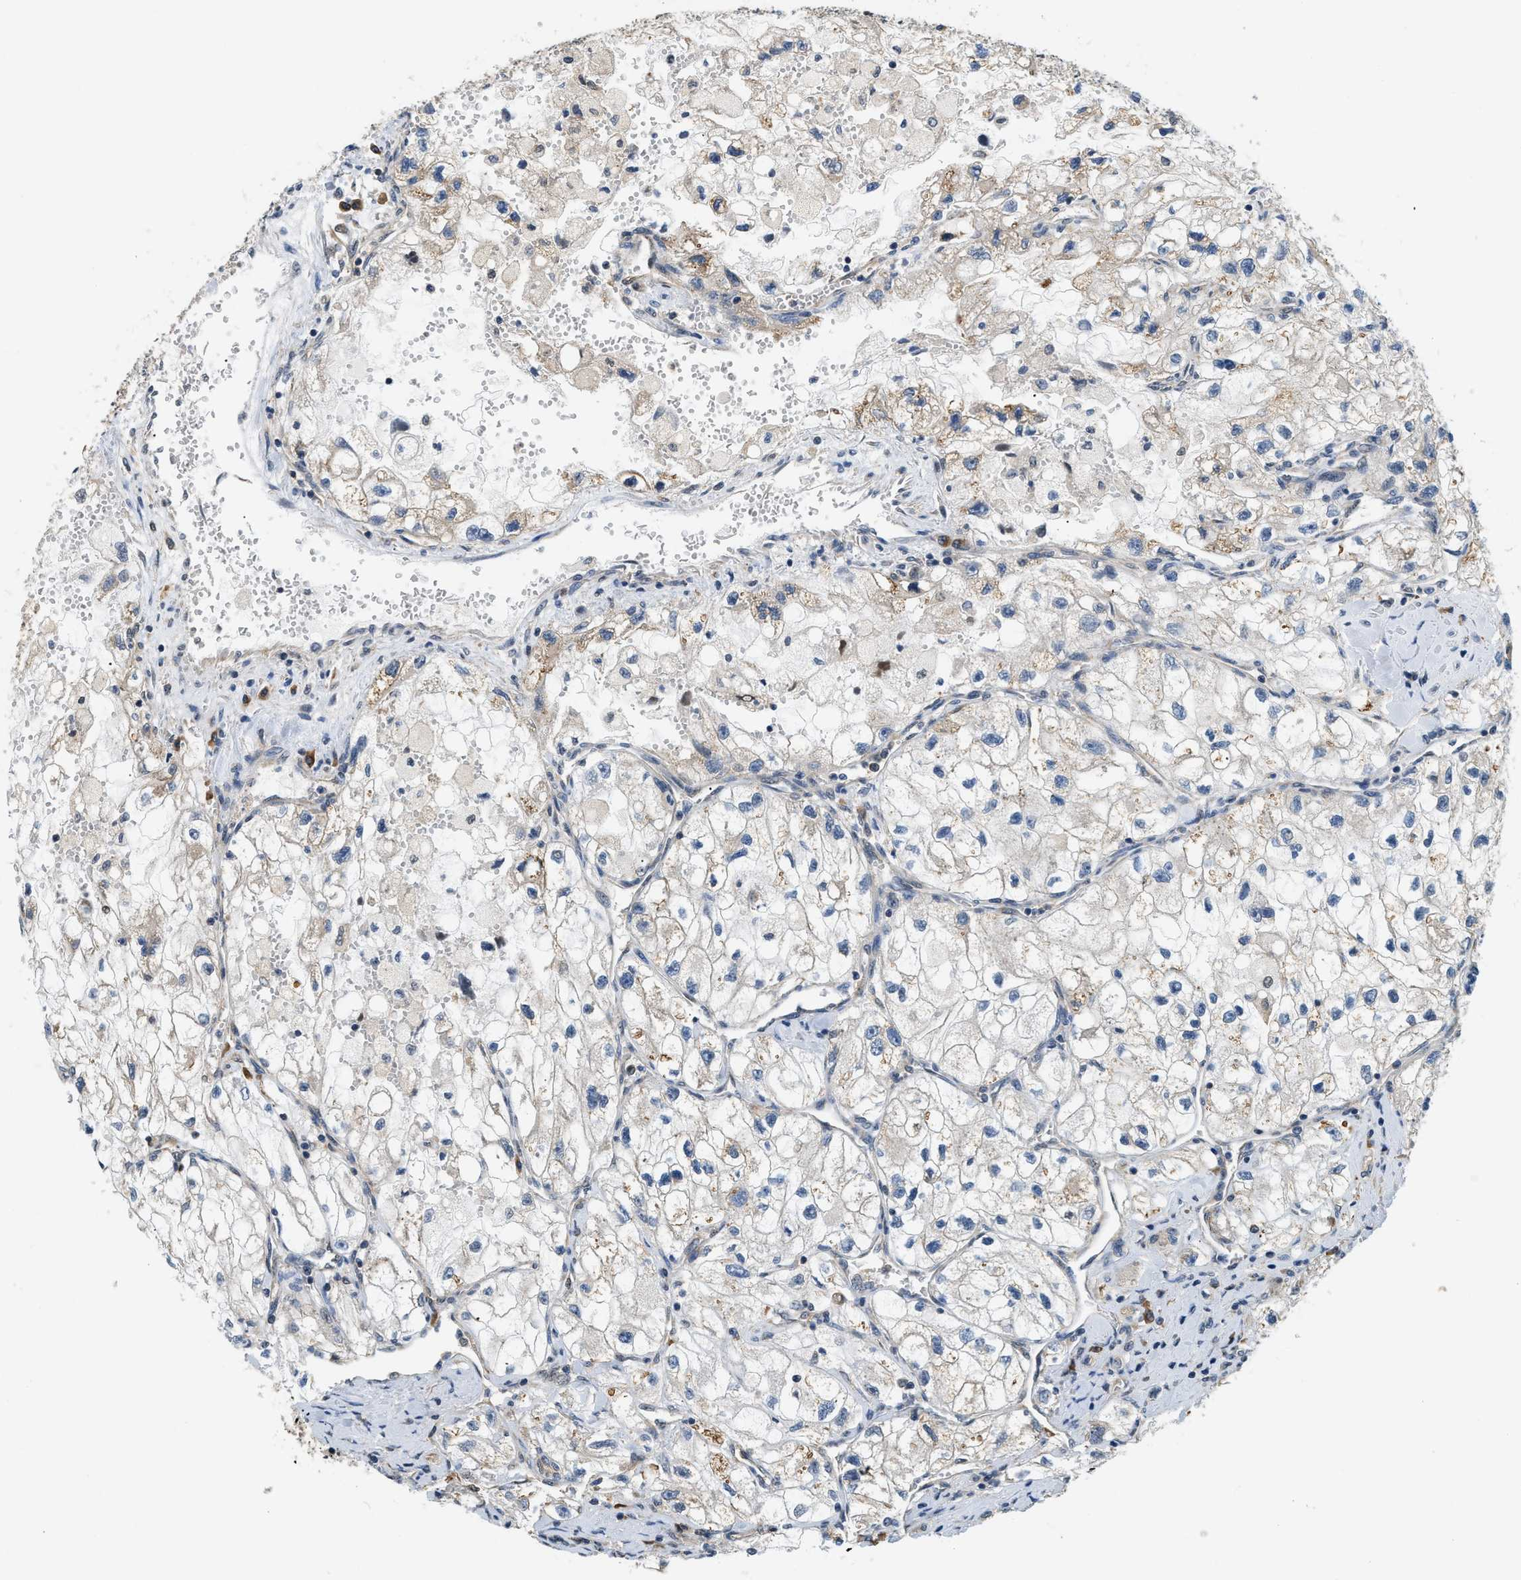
{"staining": {"intensity": "moderate", "quantity": "<25%", "location": "cytoplasmic/membranous"}, "tissue": "renal cancer", "cell_type": "Tumor cells", "image_type": "cancer", "snomed": [{"axis": "morphology", "description": "Adenocarcinoma, NOS"}, {"axis": "topography", "description": "Kidney"}], "caption": "Moderate cytoplasmic/membranous protein expression is present in approximately <25% of tumor cells in renal adenocarcinoma. (Brightfield microscopy of DAB IHC at high magnification).", "gene": "BCL7C", "patient": {"sex": "female", "age": 70}}